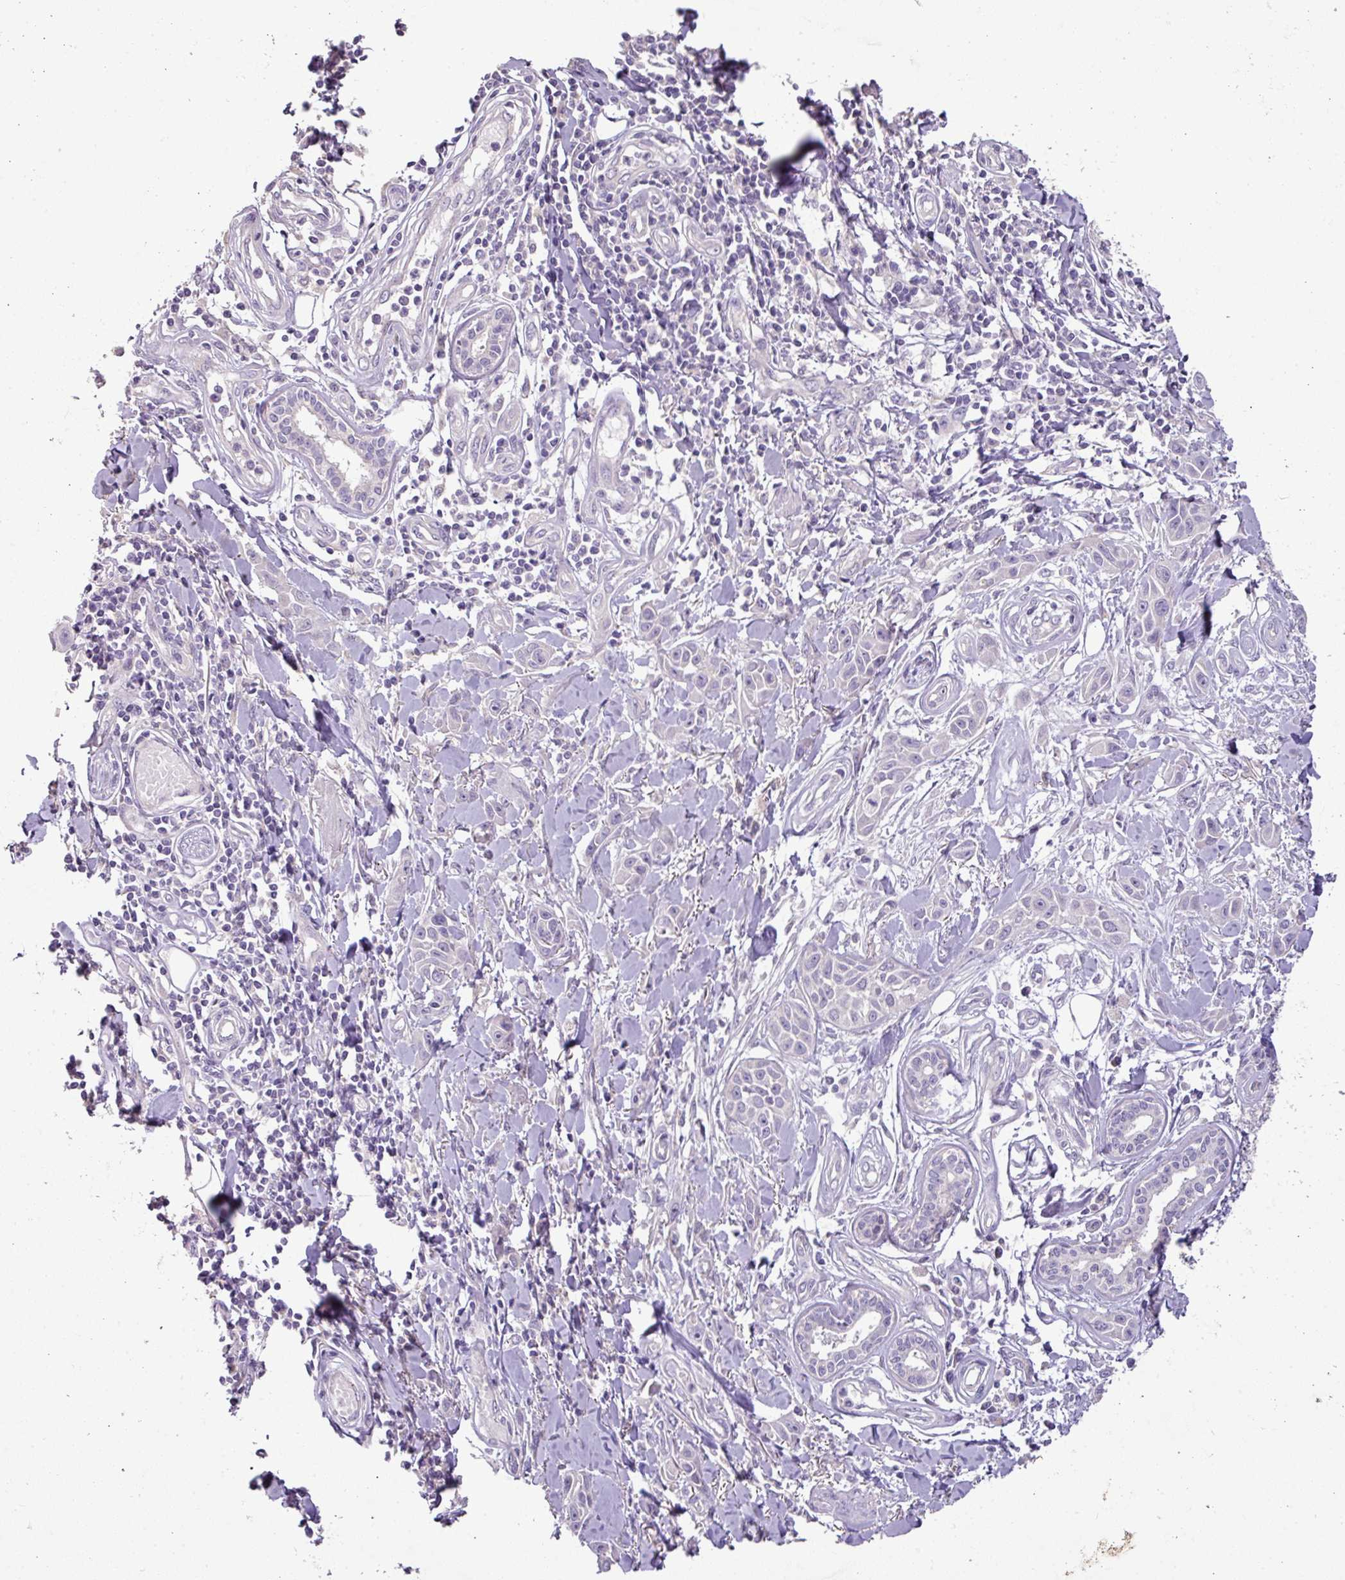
{"staining": {"intensity": "negative", "quantity": "none", "location": "none"}, "tissue": "skin cancer", "cell_type": "Tumor cells", "image_type": "cancer", "snomed": [{"axis": "morphology", "description": "Squamous cell carcinoma, NOS"}, {"axis": "topography", "description": "Skin"}], "caption": "The immunohistochemistry (IHC) histopathology image has no significant staining in tumor cells of skin cancer tissue. Brightfield microscopy of immunohistochemistry stained with DAB (3,3'-diaminobenzidine) (brown) and hematoxylin (blue), captured at high magnification.", "gene": "BRINP2", "patient": {"sex": "female", "age": 69}}